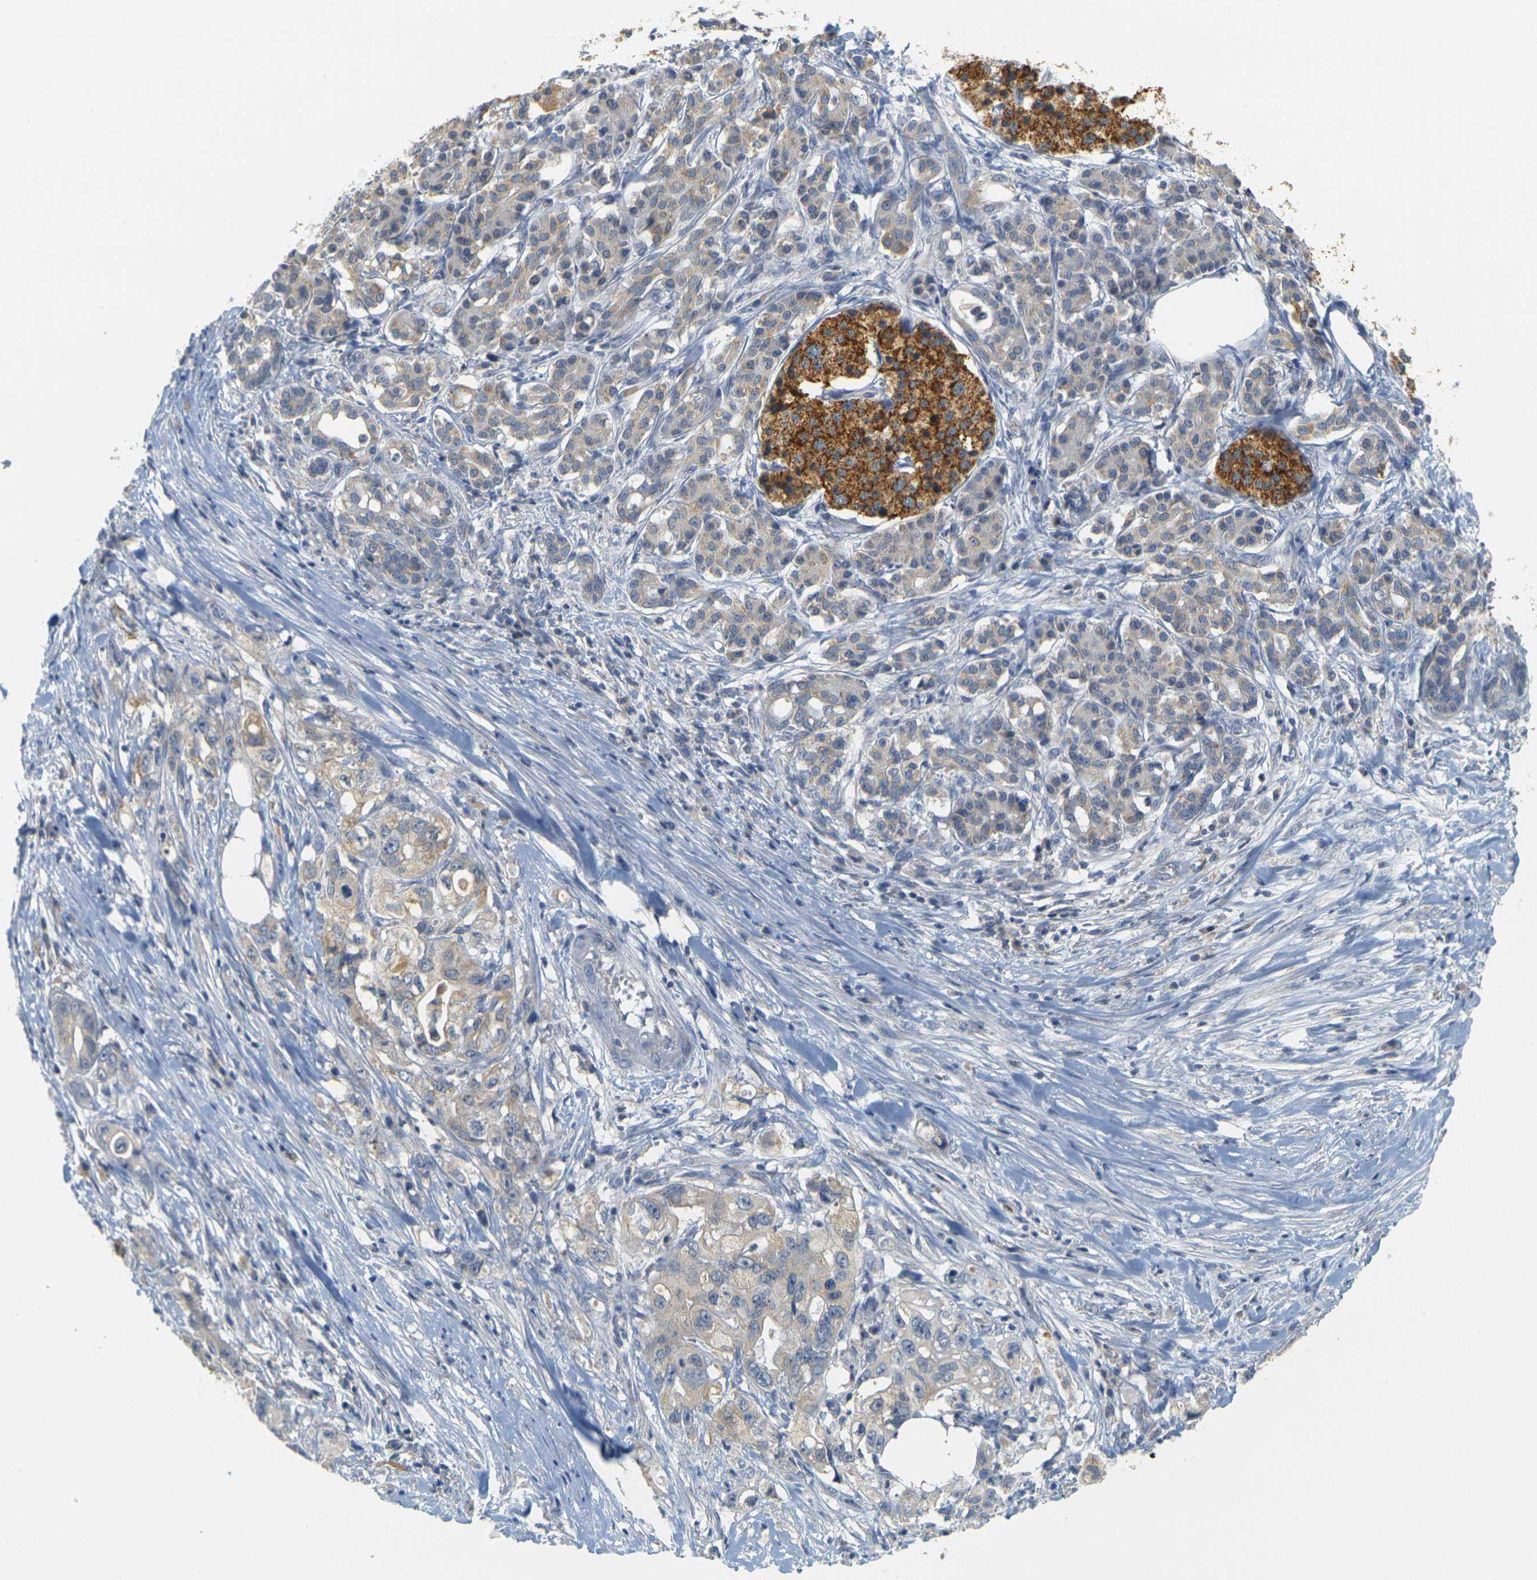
{"staining": {"intensity": "weak", "quantity": "<25%", "location": "cytoplasmic/membranous"}, "tissue": "pancreatic cancer", "cell_type": "Tumor cells", "image_type": "cancer", "snomed": [{"axis": "morphology", "description": "Normal tissue, NOS"}, {"axis": "topography", "description": "Pancreas"}], "caption": "Image shows no significant protein positivity in tumor cells of pancreatic cancer.", "gene": "GDAP1", "patient": {"sex": "male", "age": 42}}